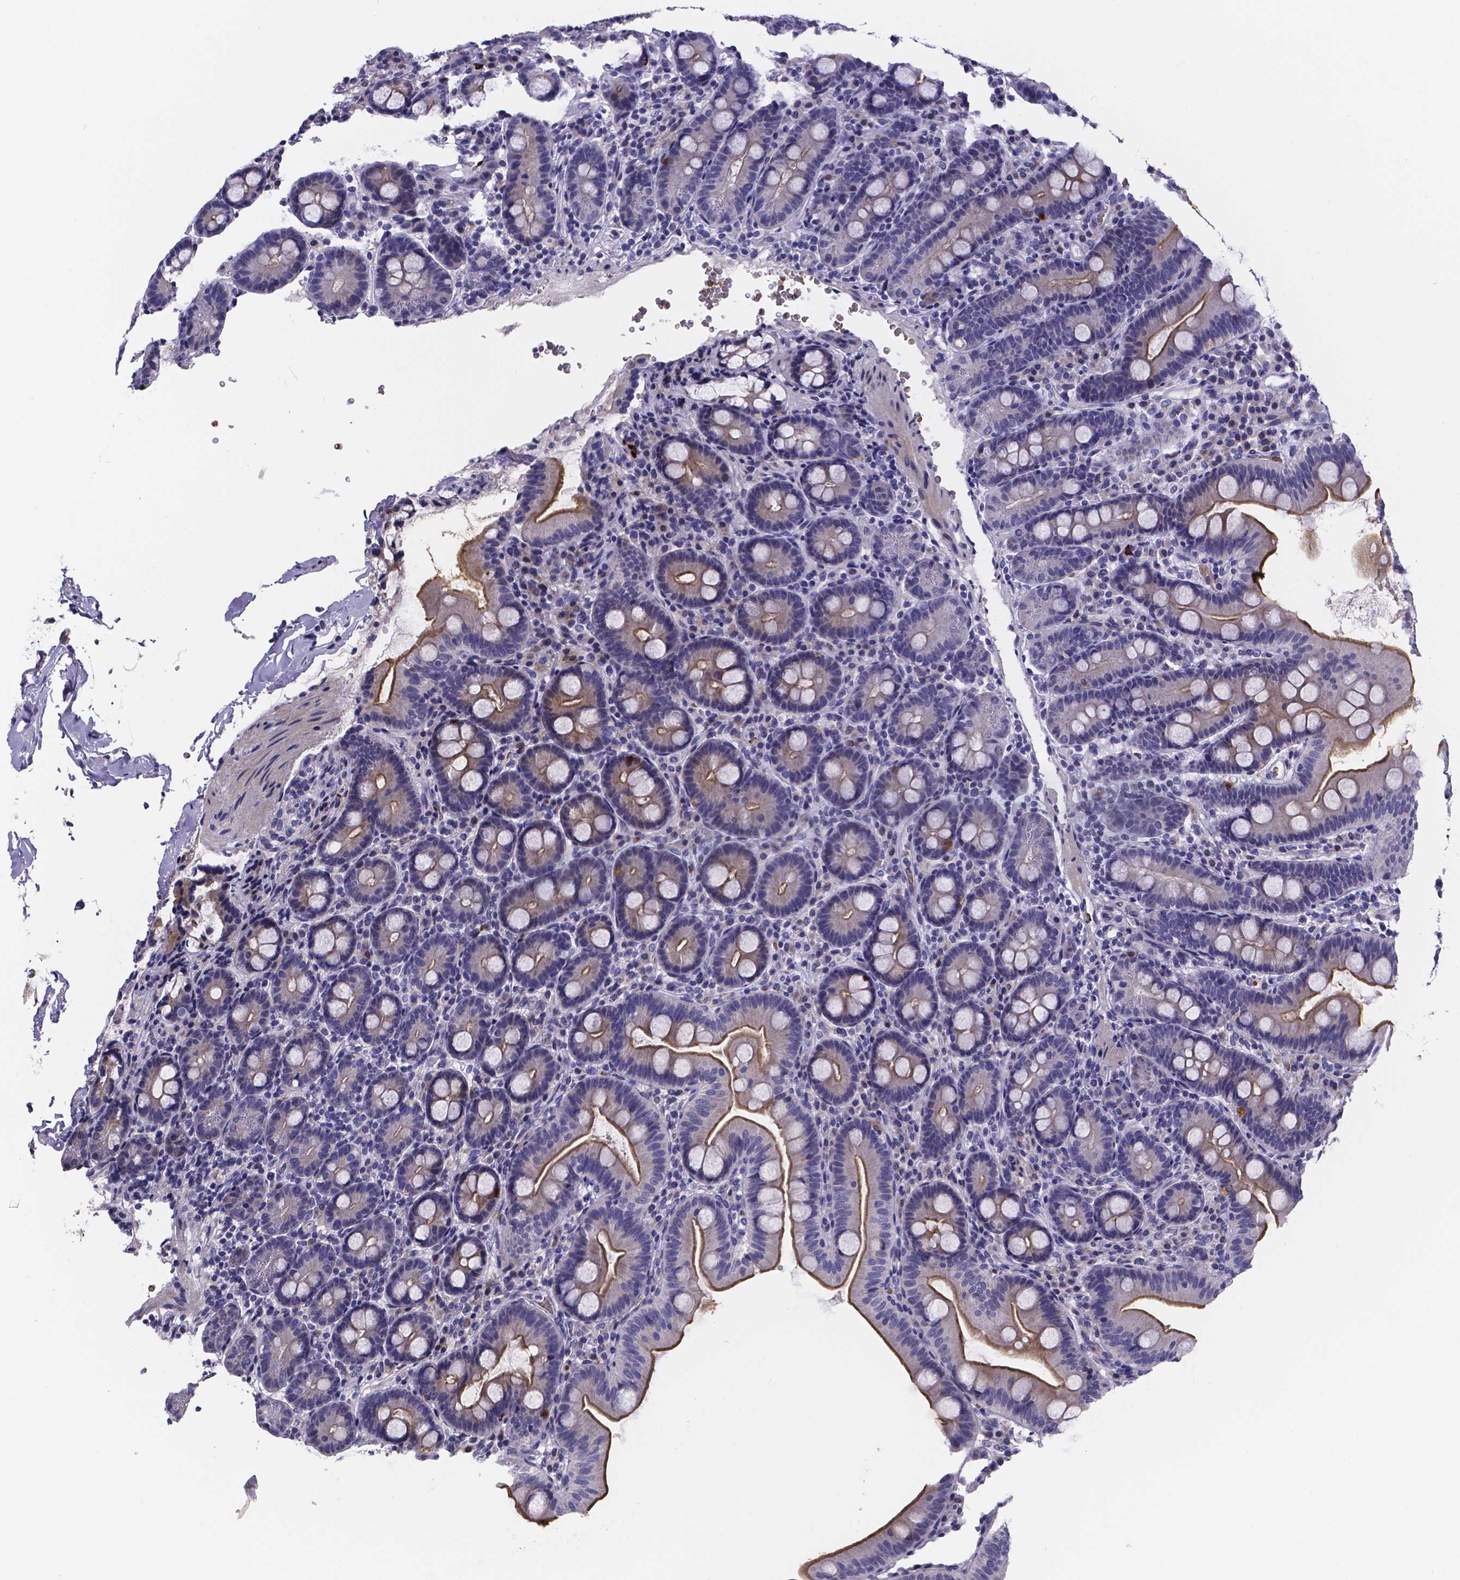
{"staining": {"intensity": "moderate", "quantity": "25%-75%", "location": "cytoplasmic/membranous"}, "tissue": "duodenum", "cell_type": "Glandular cells", "image_type": "normal", "snomed": [{"axis": "morphology", "description": "Normal tissue, NOS"}, {"axis": "topography", "description": "Duodenum"}], "caption": "IHC staining of normal duodenum, which displays medium levels of moderate cytoplasmic/membranous staining in approximately 25%-75% of glandular cells indicating moderate cytoplasmic/membranous protein staining. The staining was performed using DAB (brown) for protein detection and nuclei were counterstained in hematoxylin (blue).", "gene": "GABRA3", "patient": {"sex": "male", "age": 59}}